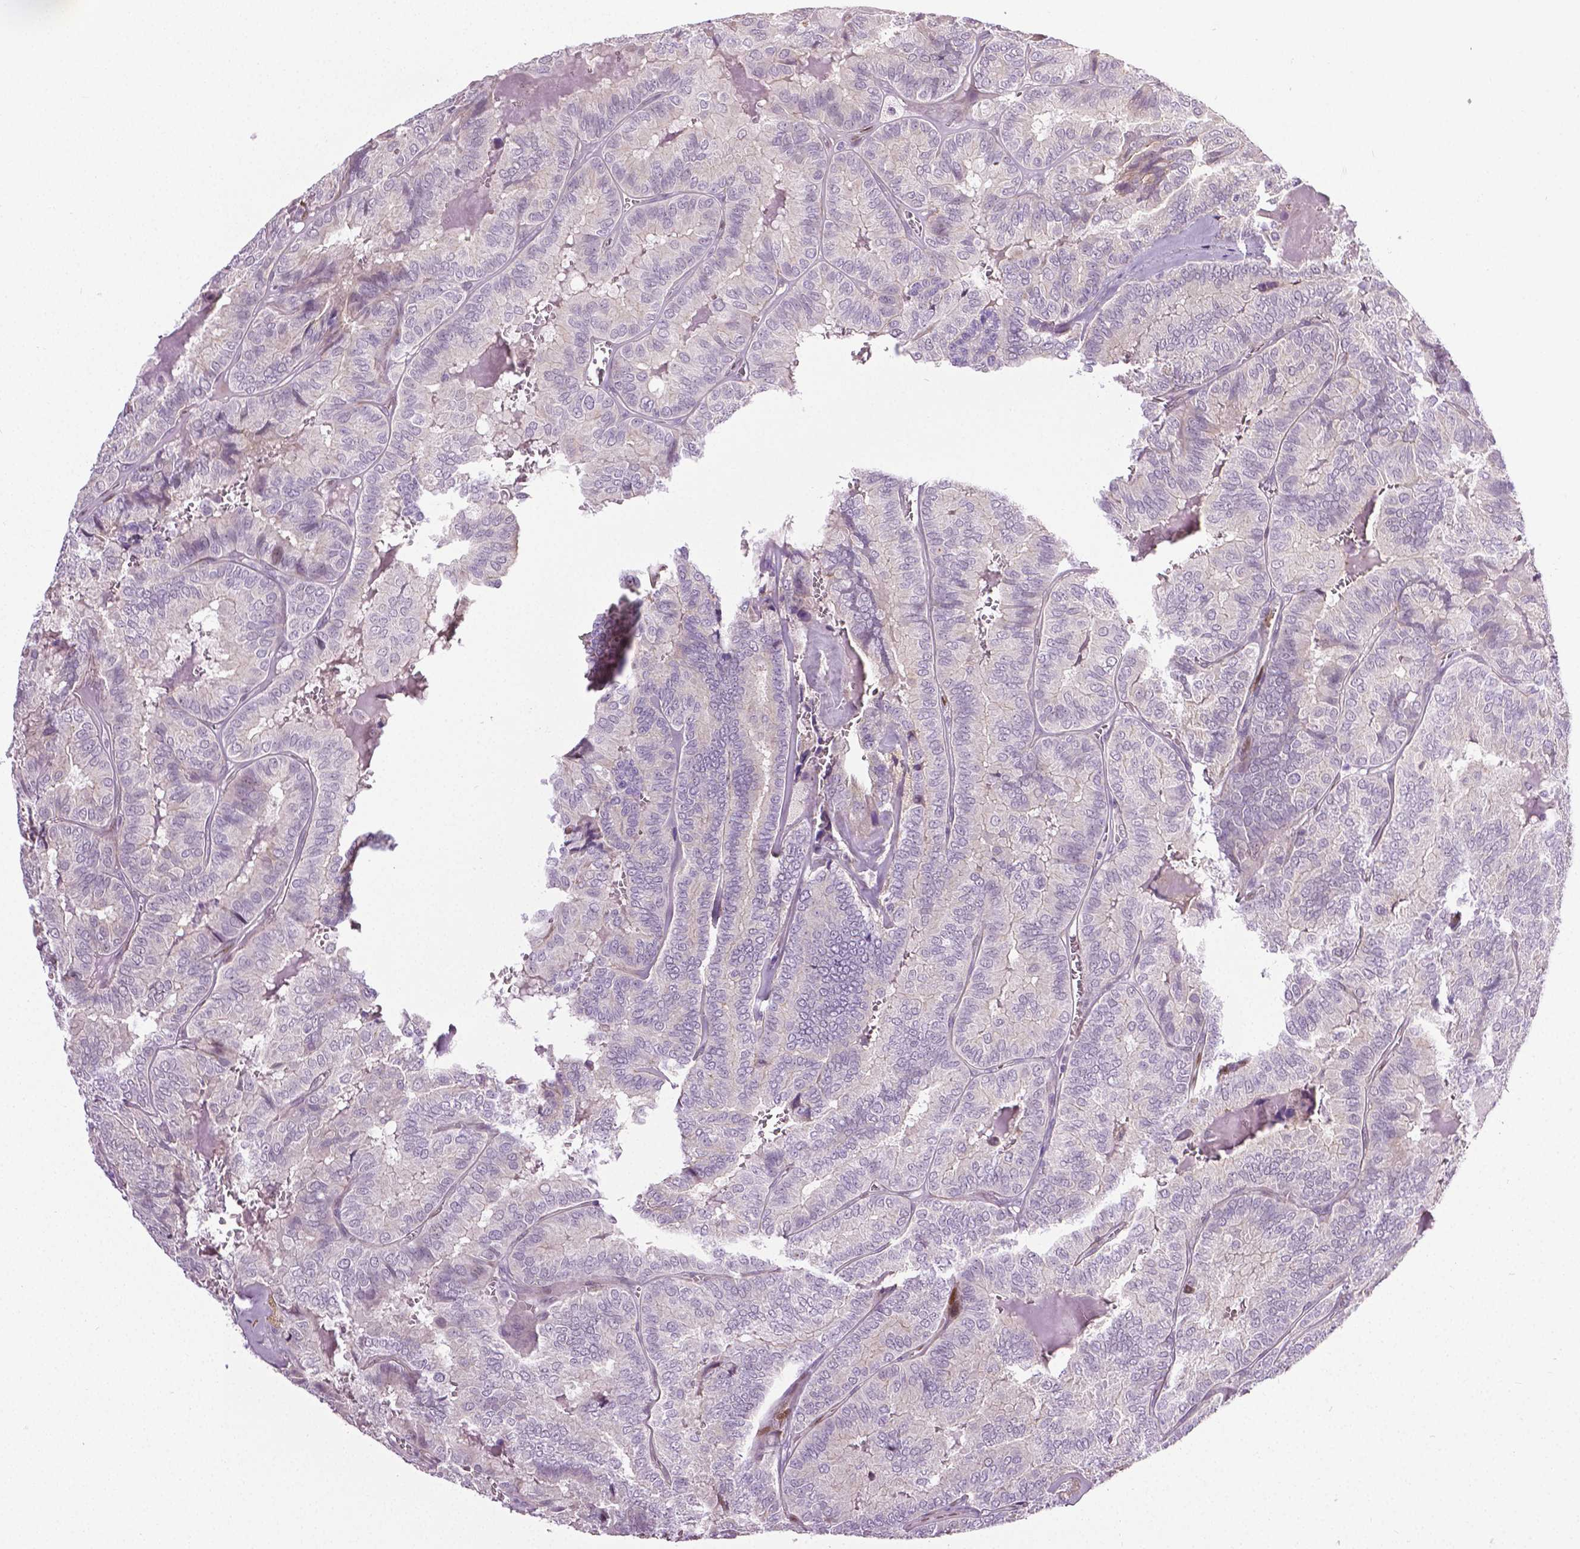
{"staining": {"intensity": "negative", "quantity": "none", "location": "none"}, "tissue": "thyroid cancer", "cell_type": "Tumor cells", "image_type": "cancer", "snomed": [{"axis": "morphology", "description": "Papillary adenocarcinoma, NOS"}, {"axis": "topography", "description": "Thyroid gland"}], "caption": "Immunohistochemistry histopathology image of human thyroid cancer (papillary adenocarcinoma) stained for a protein (brown), which reveals no staining in tumor cells.", "gene": "PTGER3", "patient": {"sex": "female", "age": 75}}